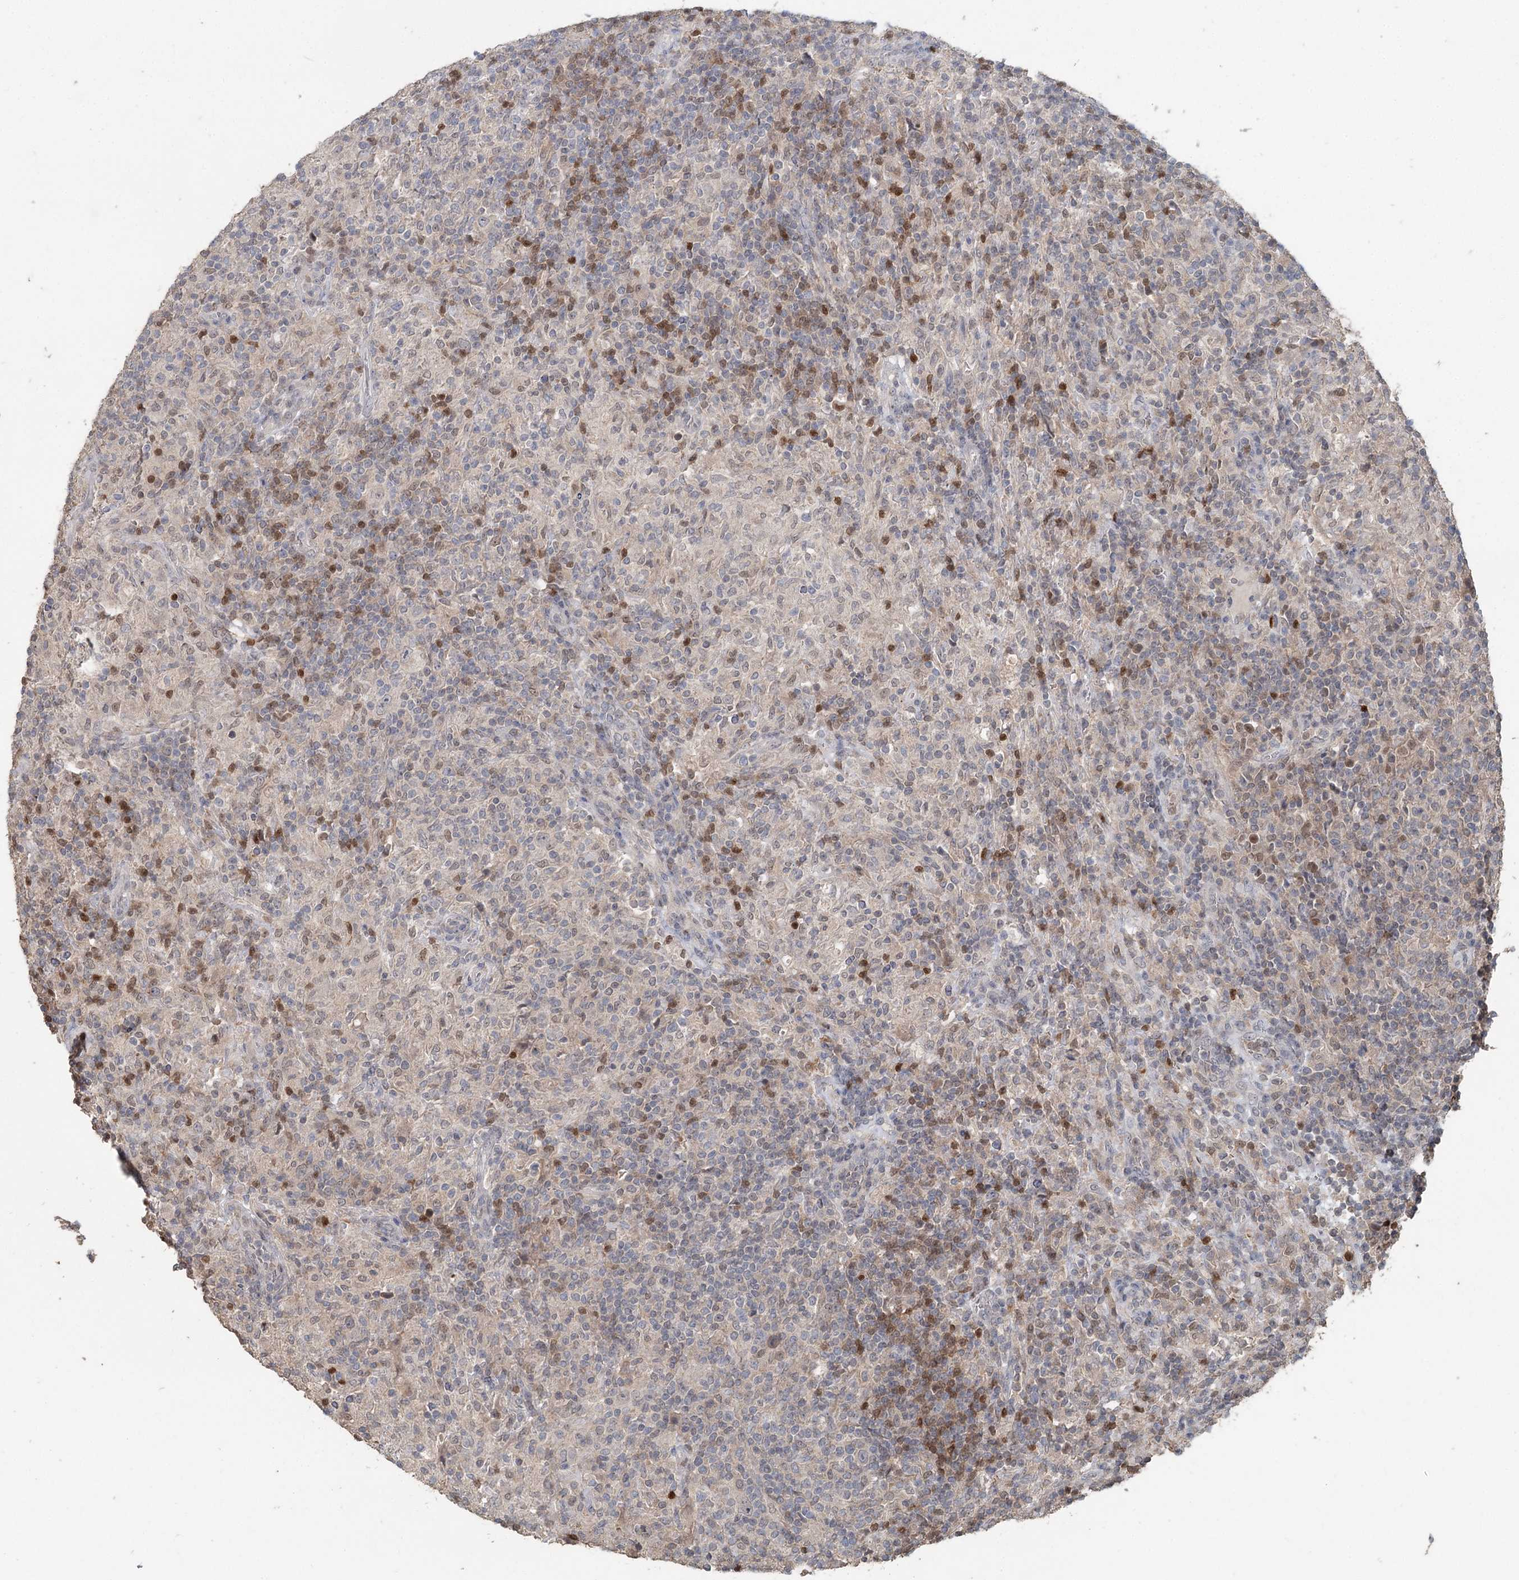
{"staining": {"intensity": "negative", "quantity": "none", "location": "none"}, "tissue": "lymphoma", "cell_type": "Tumor cells", "image_type": "cancer", "snomed": [{"axis": "morphology", "description": "Hodgkin's disease, NOS"}, {"axis": "topography", "description": "Lymph node"}], "caption": "Hodgkin's disease was stained to show a protein in brown. There is no significant positivity in tumor cells.", "gene": "ADK", "patient": {"sex": "male", "age": 70}}